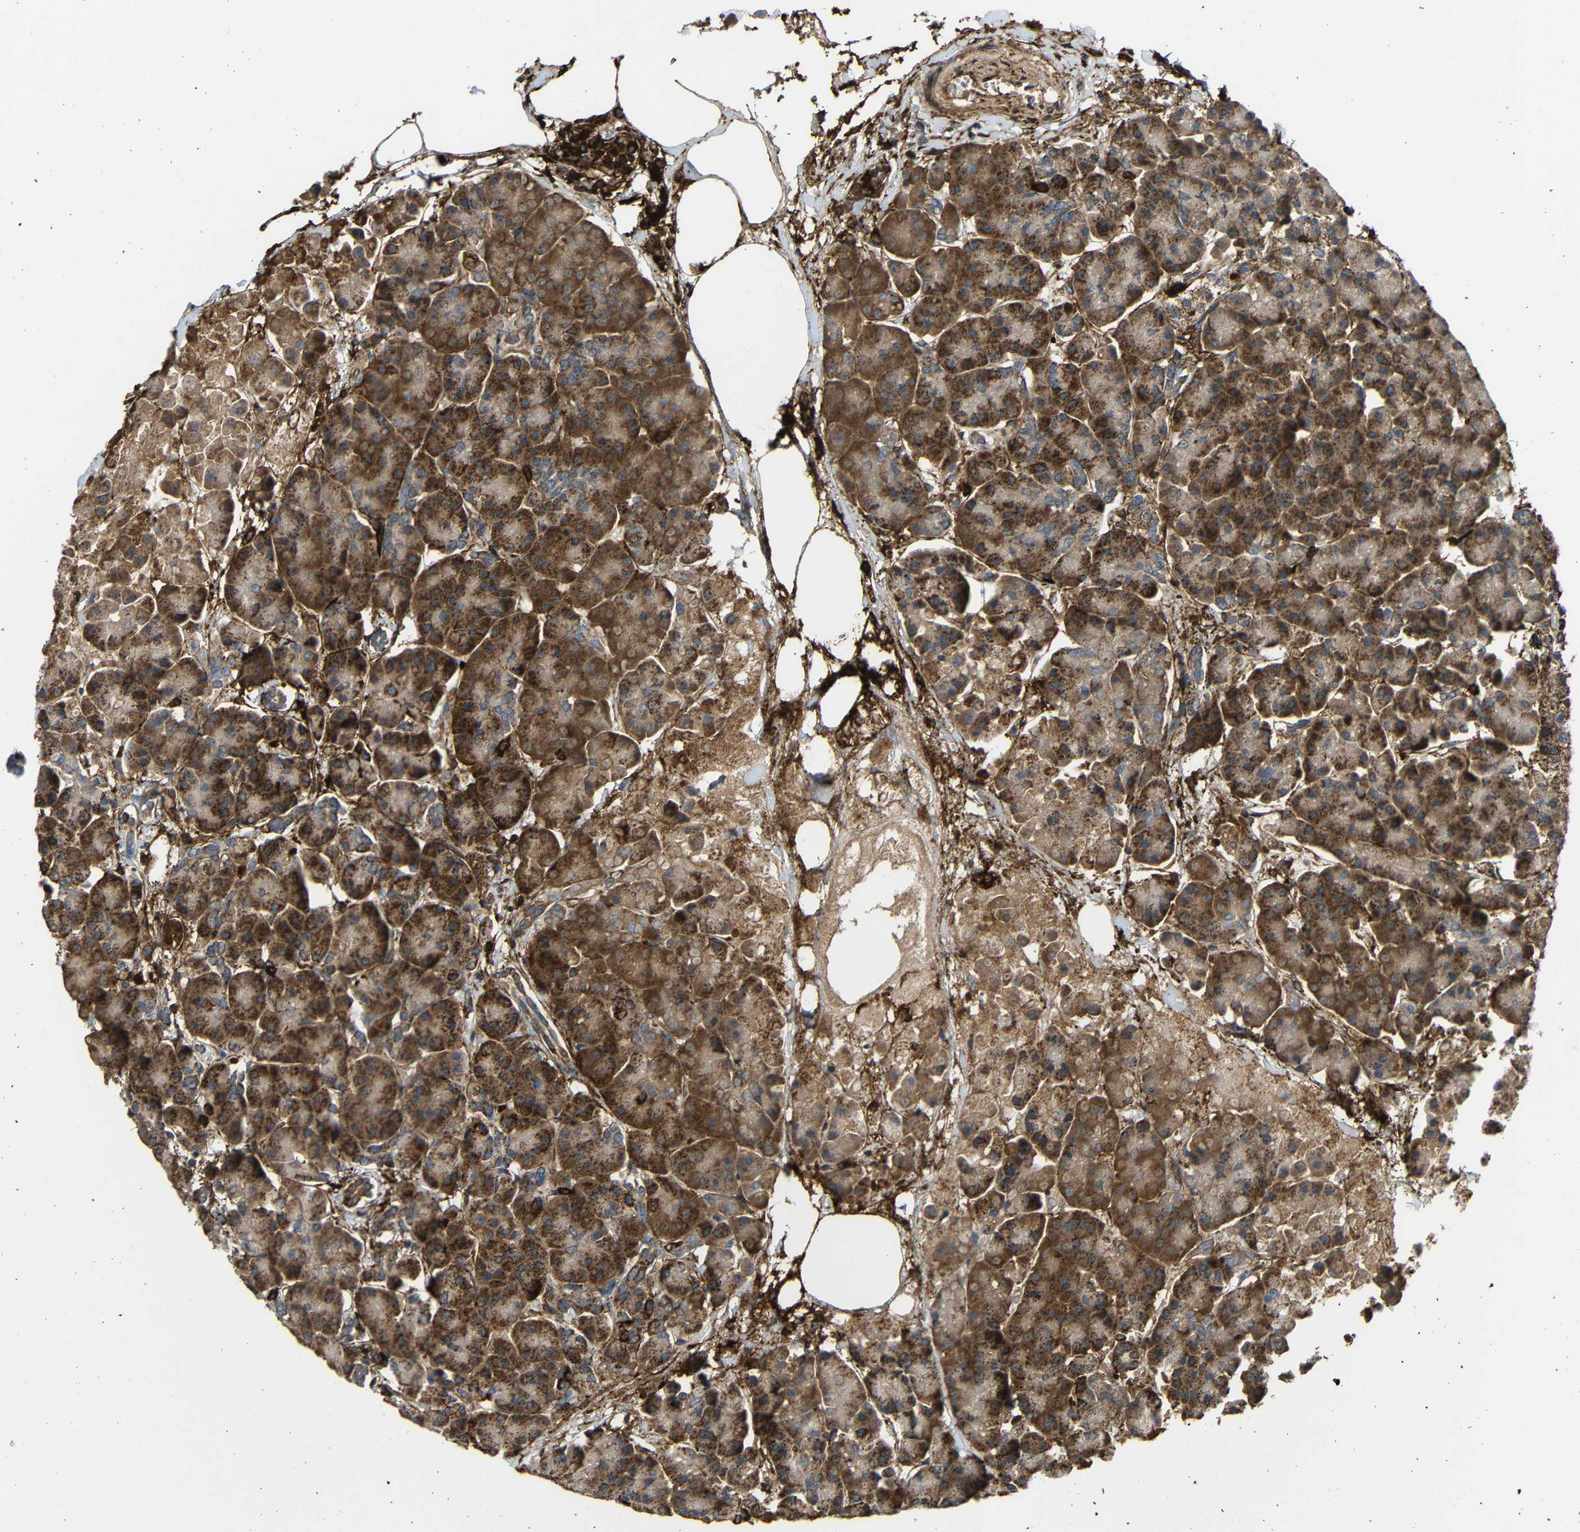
{"staining": {"intensity": "strong", "quantity": ">75%", "location": "cytoplasmic/membranous"}, "tissue": "pancreas", "cell_type": "Exocrine glandular cells", "image_type": "normal", "snomed": [{"axis": "morphology", "description": "Normal tissue, NOS"}, {"axis": "topography", "description": "Pancreas"}], "caption": "Immunohistochemistry of benign pancreas displays high levels of strong cytoplasmic/membranous expression in approximately >75% of exocrine glandular cells.", "gene": "C1GALT1", "patient": {"sex": "female", "age": 70}}